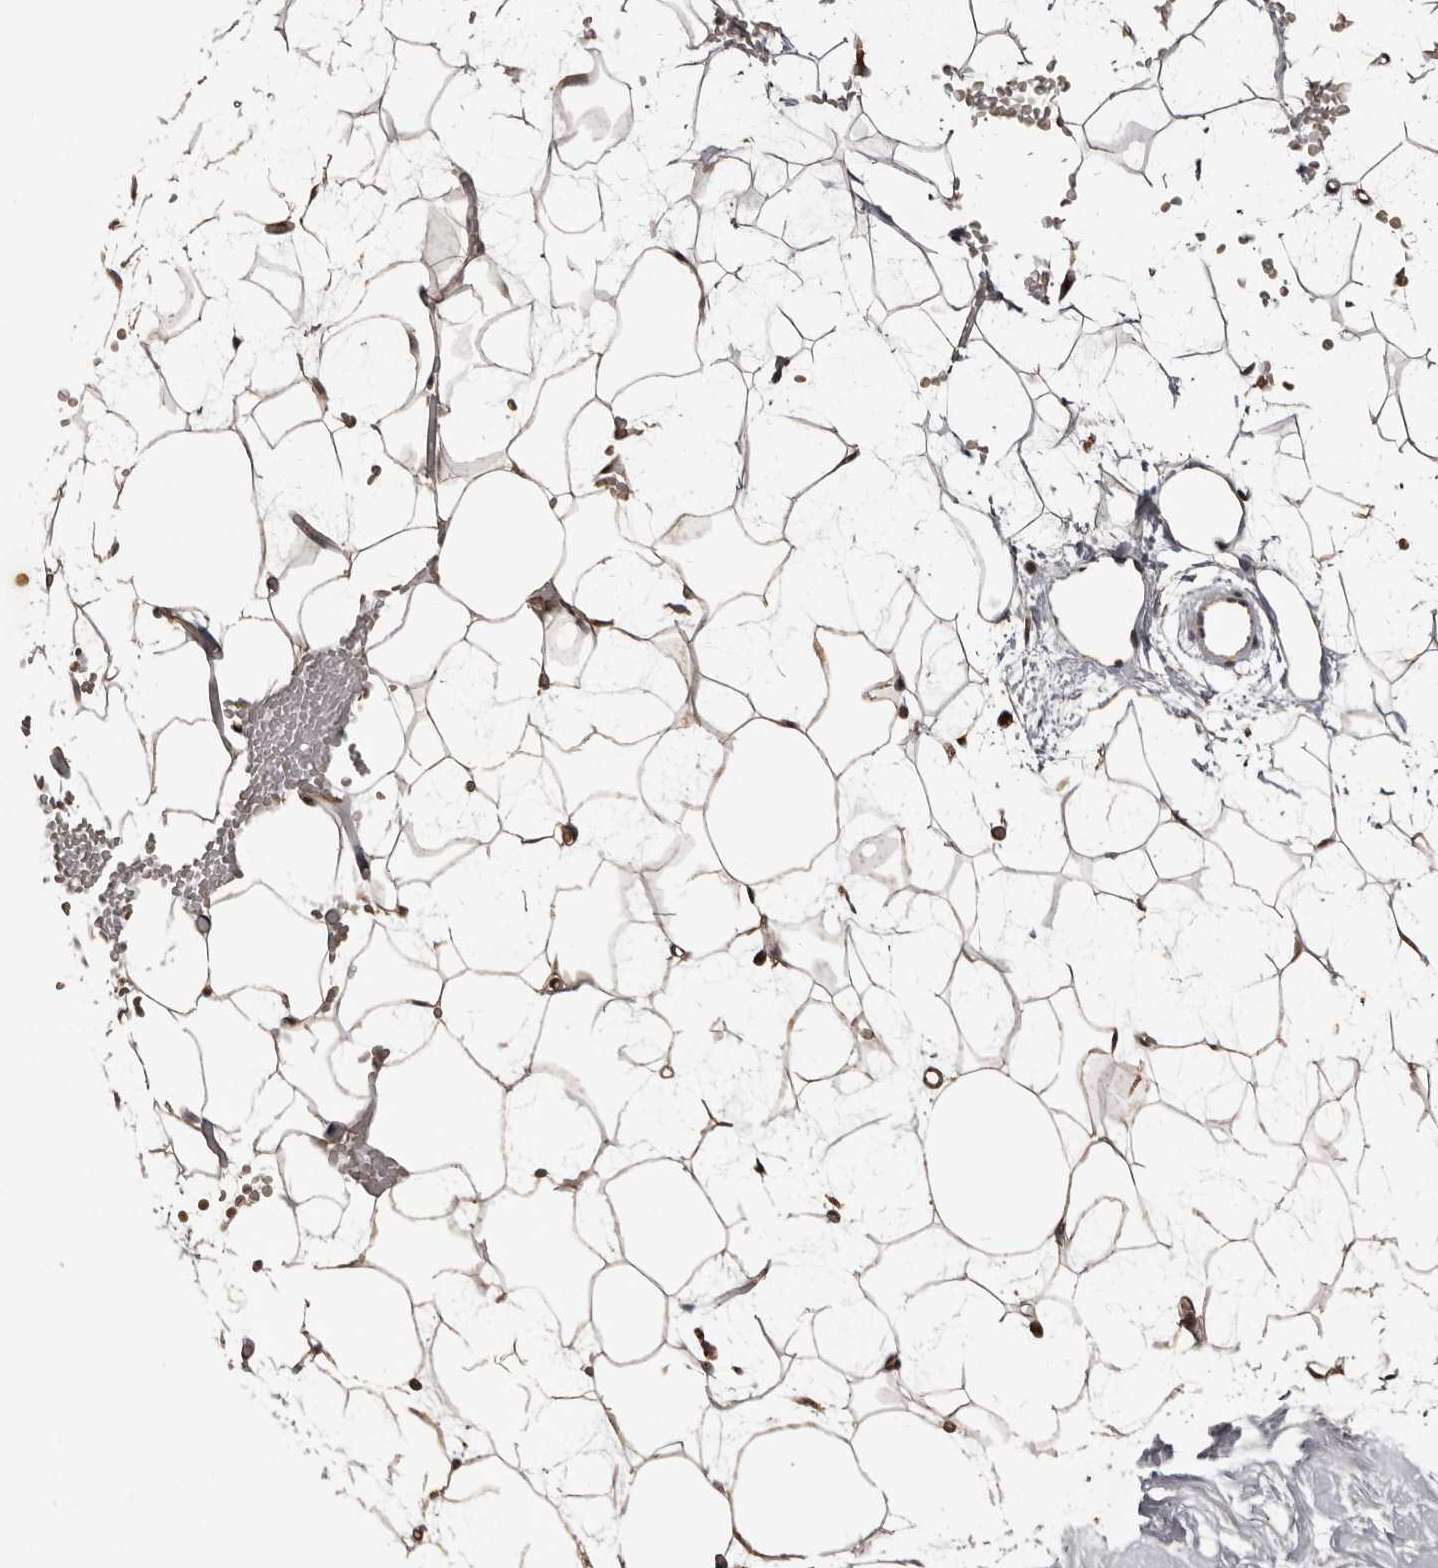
{"staining": {"intensity": "moderate", "quantity": ">75%", "location": "cytoplasmic/membranous,nuclear"}, "tissue": "breast", "cell_type": "Adipocytes", "image_type": "normal", "snomed": [{"axis": "morphology", "description": "Normal tissue, NOS"}, {"axis": "topography", "description": "Breast"}], "caption": "IHC micrograph of normal breast stained for a protein (brown), which shows medium levels of moderate cytoplasmic/membranous,nuclear staining in about >75% of adipocytes.", "gene": "SERTAD4", "patient": {"sex": "female", "age": 23}}